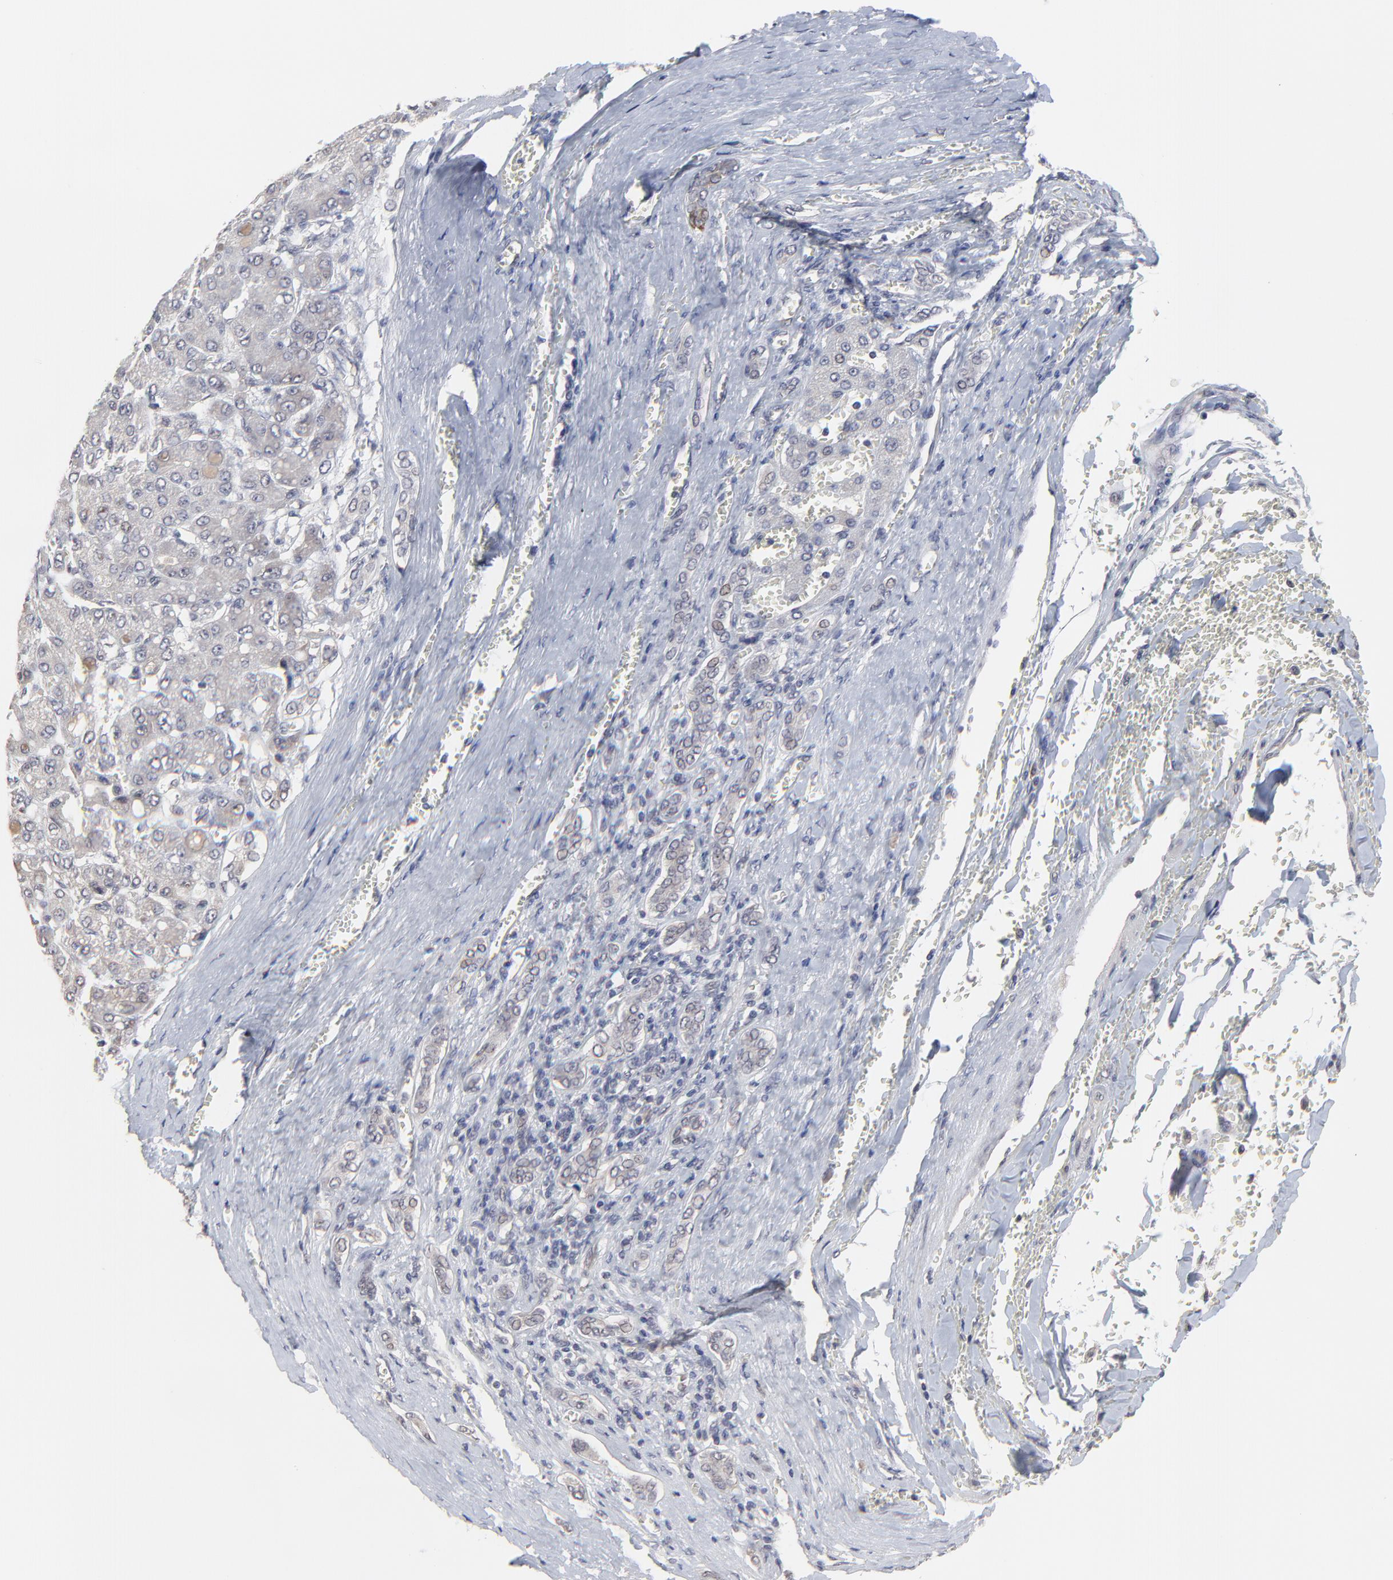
{"staining": {"intensity": "weak", "quantity": ">75%", "location": "cytoplasmic/membranous"}, "tissue": "liver cancer", "cell_type": "Tumor cells", "image_type": "cancer", "snomed": [{"axis": "morphology", "description": "Carcinoma, Hepatocellular, NOS"}, {"axis": "topography", "description": "Liver"}], "caption": "Human liver hepatocellular carcinoma stained with a brown dye displays weak cytoplasmic/membranous positive expression in about >75% of tumor cells.", "gene": "FAM199X", "patient": {"sex": "male", "age": 69}}